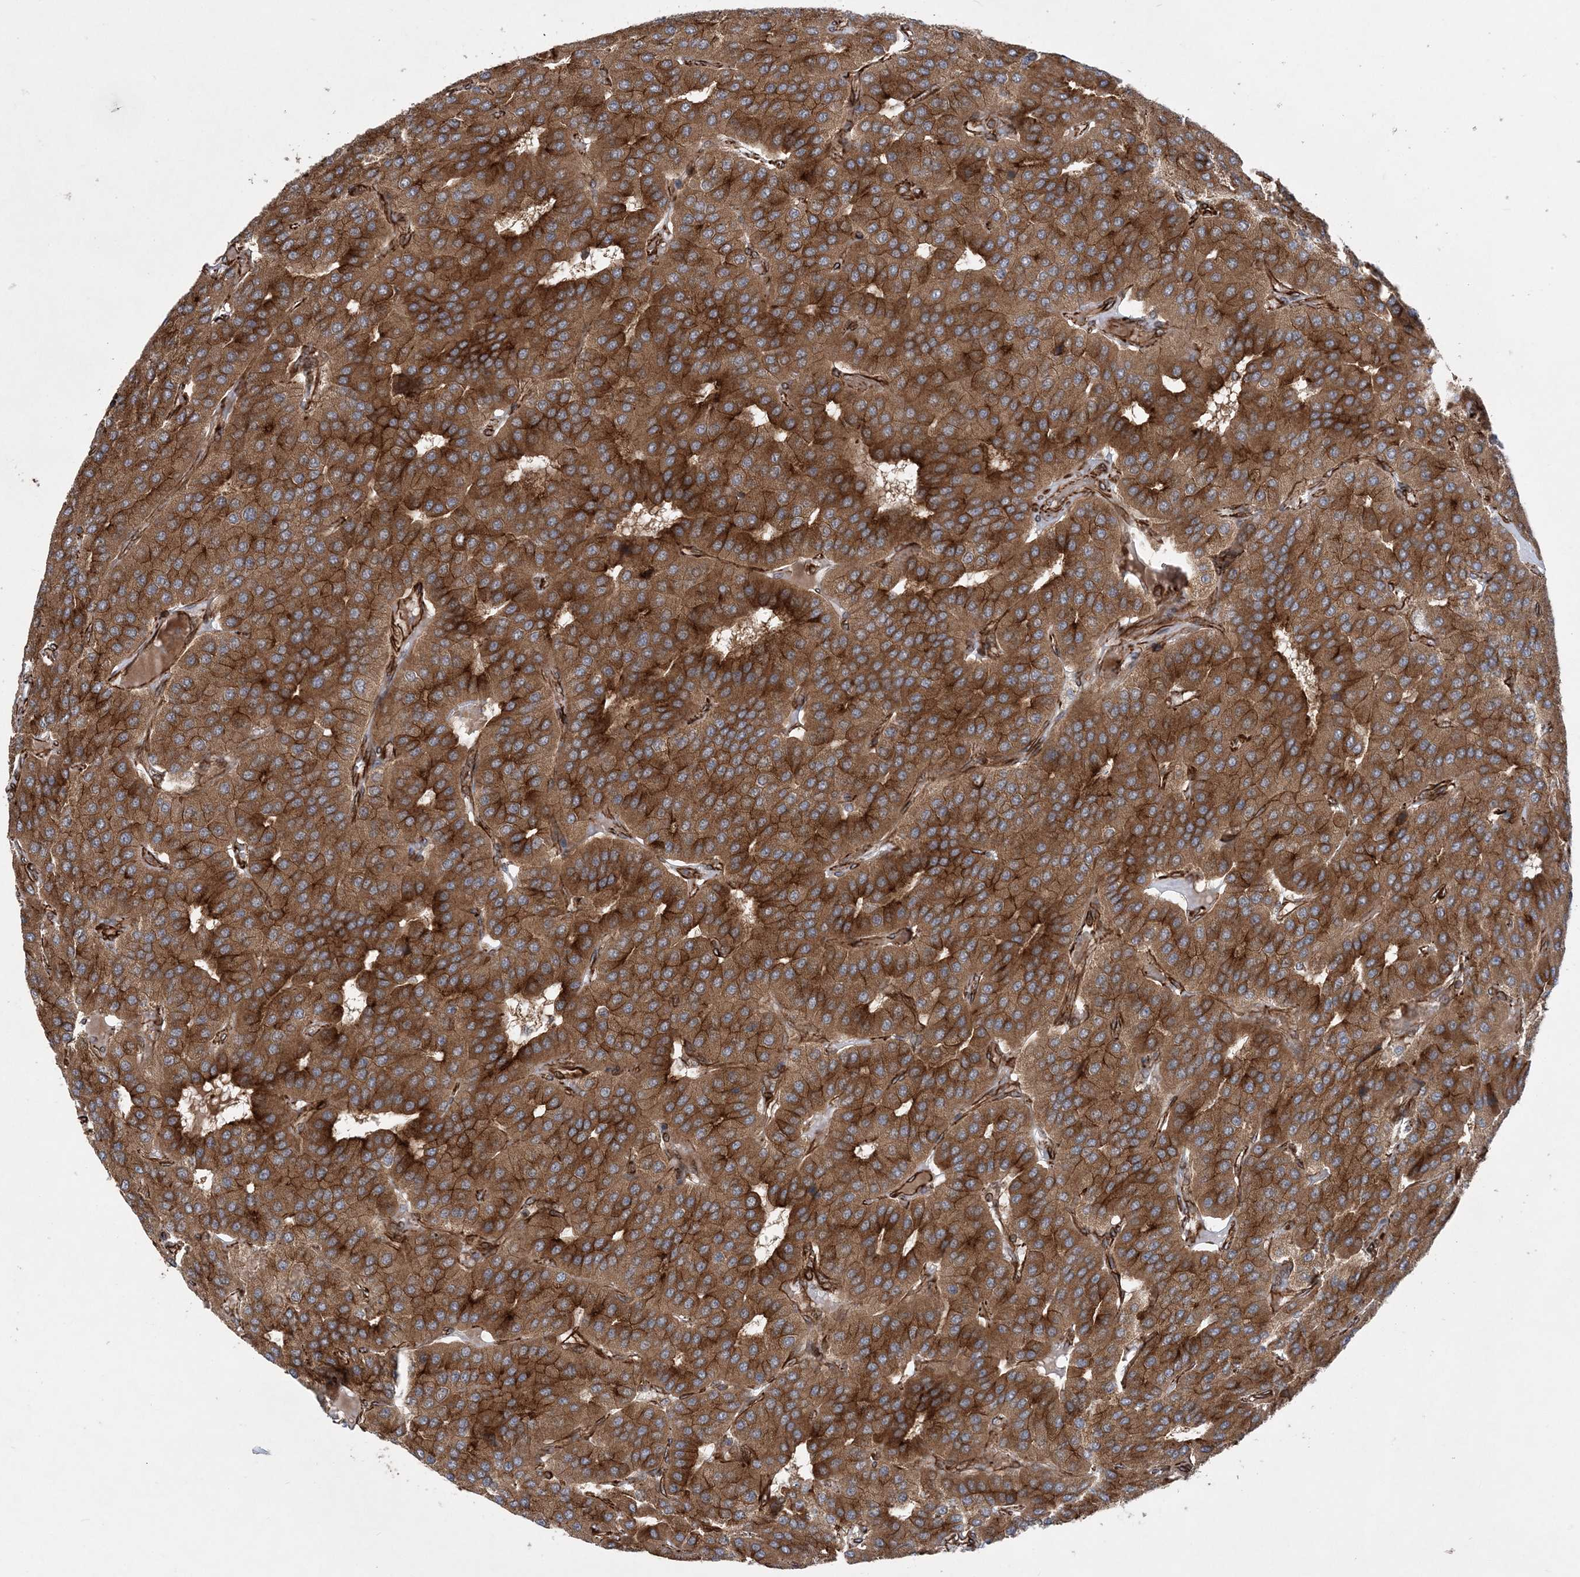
{"staining": {"intensity": "moderate", "quantity": ">75%", "location": "cytoplasmic/membranous"}, "tissue": "parathyroid gland", "cell_type": "Glandular cells", "image_type": "normal", "snomed": [{"axis": "morphology", "description": "Normal tissue, NOS"}, {"axis": "morphology", "description": "Adenoma, NOS"}, {"axis": "topography", "description": "Parathyroid gland"}], "caption": "Glandular cells demonstrate moderate cytoplasmic/membranous expression in approximately >75% of cells in unremarkable parathyroid gland.", "gene": "FAM114A2", "patient": {"sex": "female", "age": 86}}